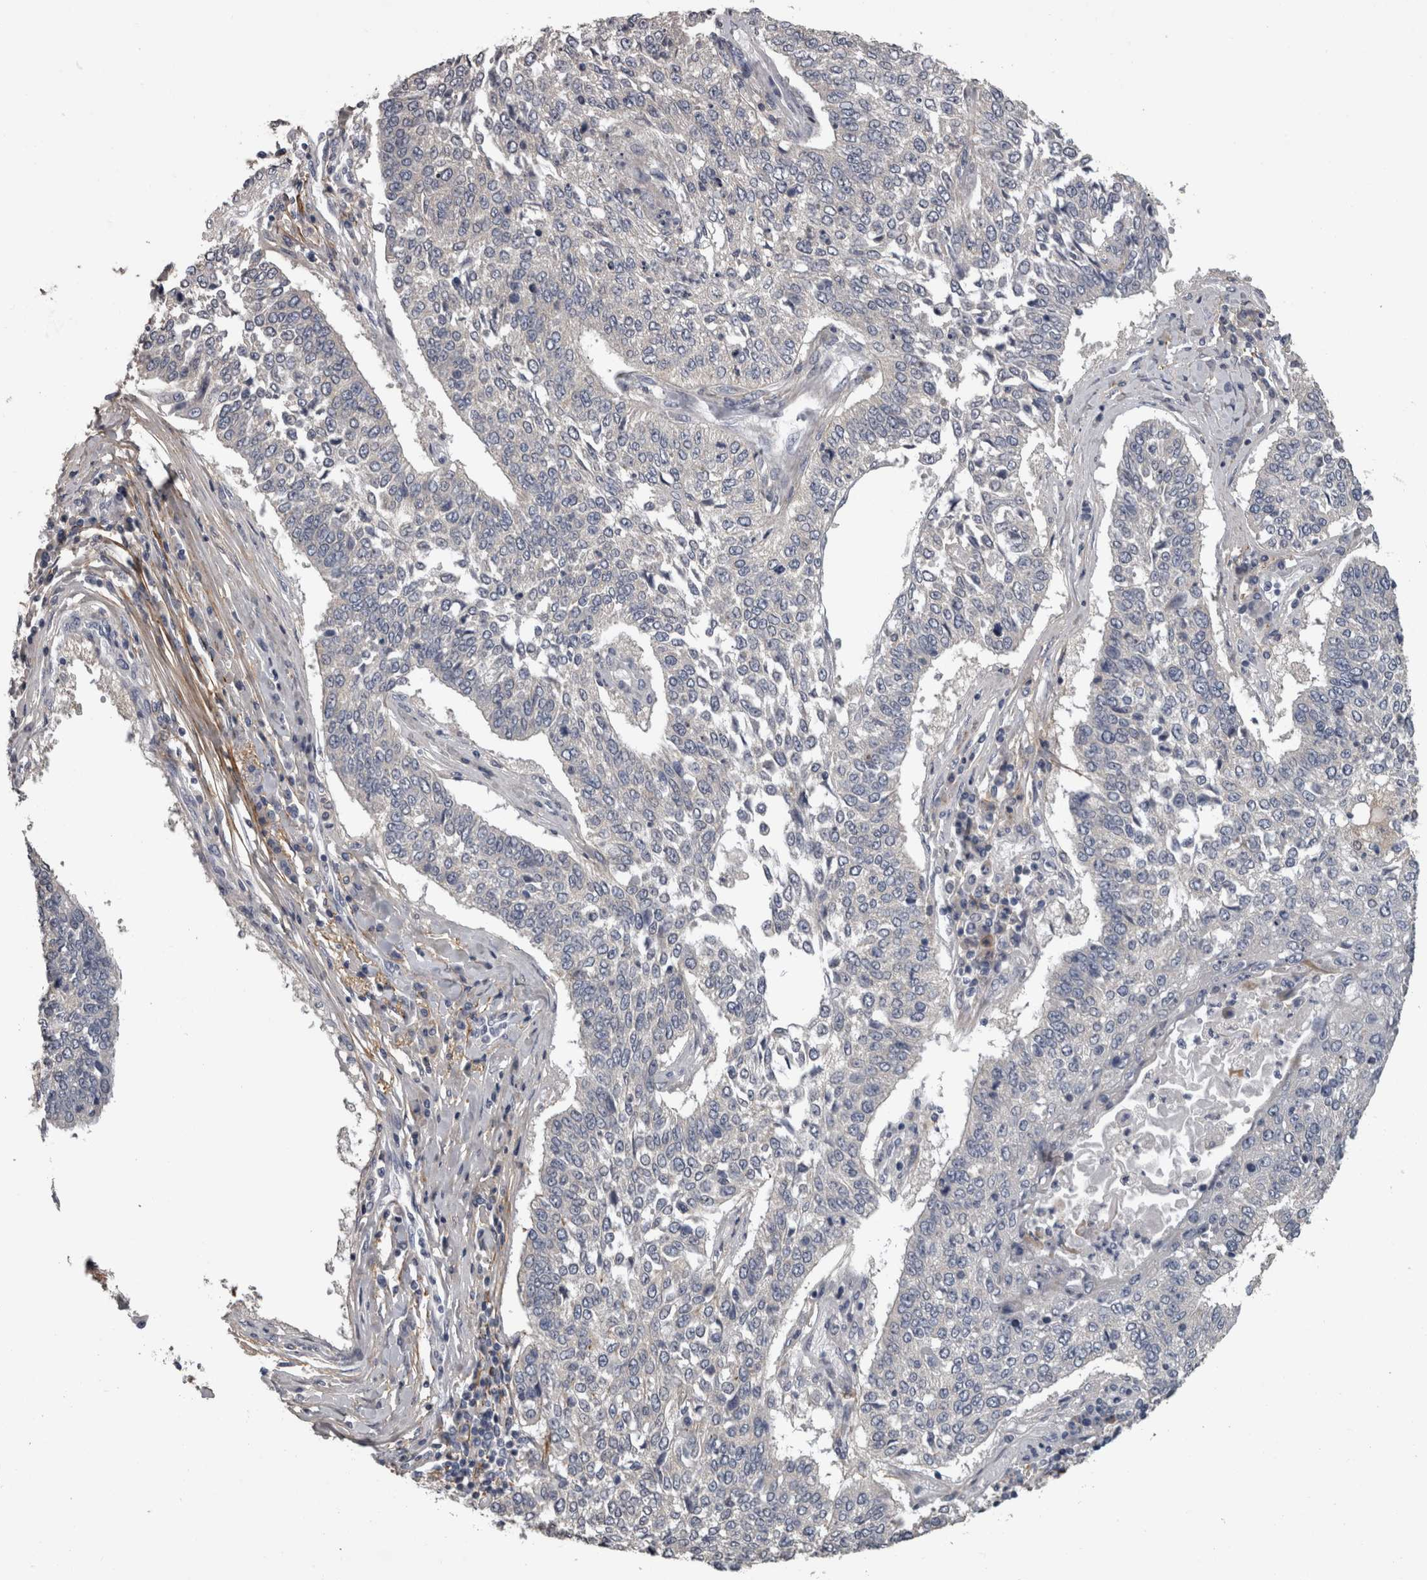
{"staining": {"intensity": "negative", "quantity": "none", "location": "none"}, "tissue": "lung cancer", "cell_type": "Tumor cells", "image_type": "cancer", "snomed": [{"axis": "morphology", "description": "Normal tissue, NOS"}, {"axis": "morphology", "description": "Squamous cell carcinoma, NOS"}, {"axis": "topography", "description": "Cartilage tissue"}, {"axis": "topography", "description": "Bronchus"}, {"axis": "topography", "description": "Lung"}, {"axis": "topography", "description": "Peripheral nerve tissue"}], "caption": "Immunohistochemical staining of human lung squamous cell carcinoma demonstrates no significant expression in tumor cells.", "gene": "EFEMP2", "patient": {"sex": "female", "age": 49}}